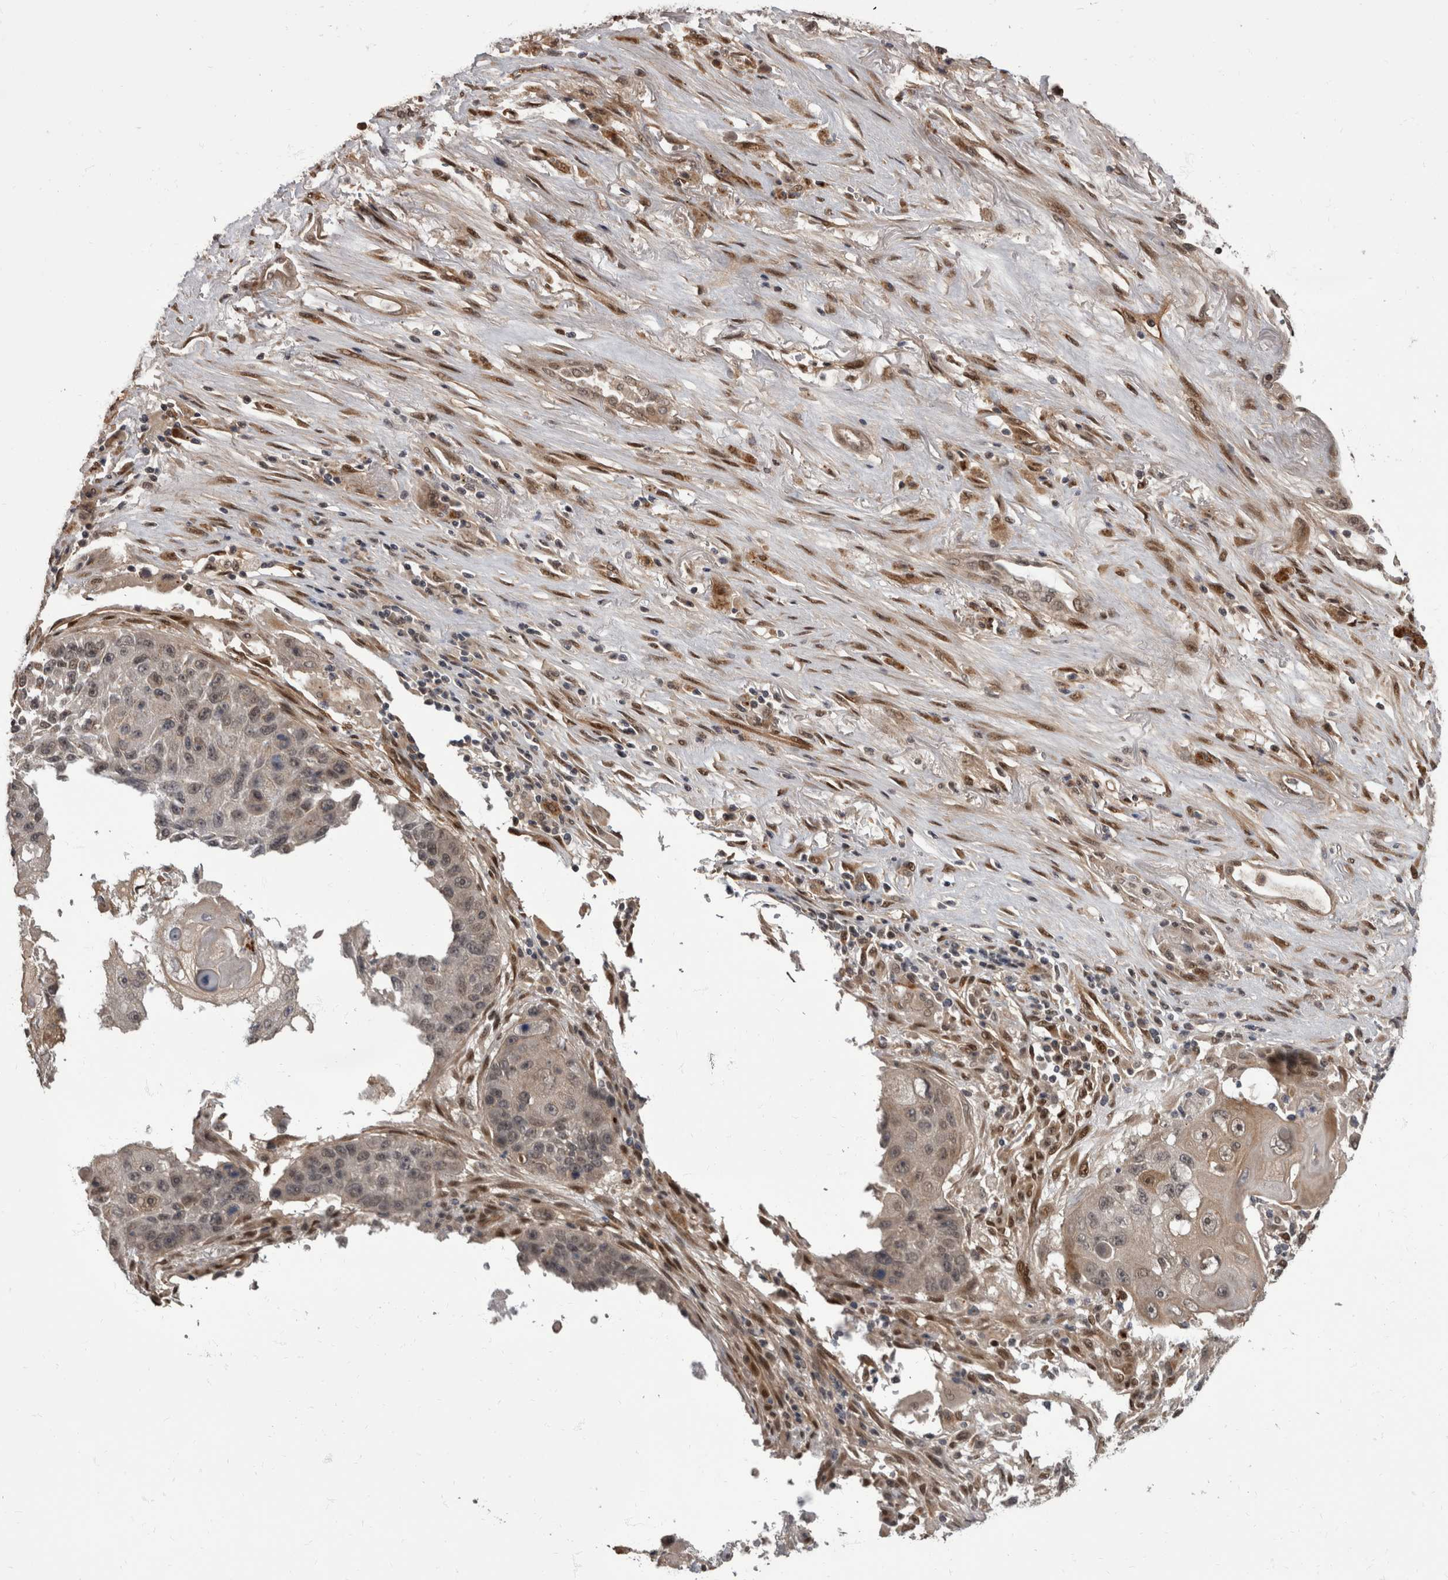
{"staining": {"intensity": "negative", "quantity": "none", "location": "none"}, "tissue": "lung cancer", "cell_type": "Tumor cells", "image_type": "cancer", "snomed": [{"axis": "morphology", "description": "Squamous cell carcinoma, NOS"}, {"axis": "topography", "description": "Lung"}], "caption": "A high-resolution photomicrograph shows IHC staining of squamous cell carcinoma (lung), which shows no significant staining in tumor cells.", "gene": "AKT3", "patient": {"sex": "male", "age": 61}}